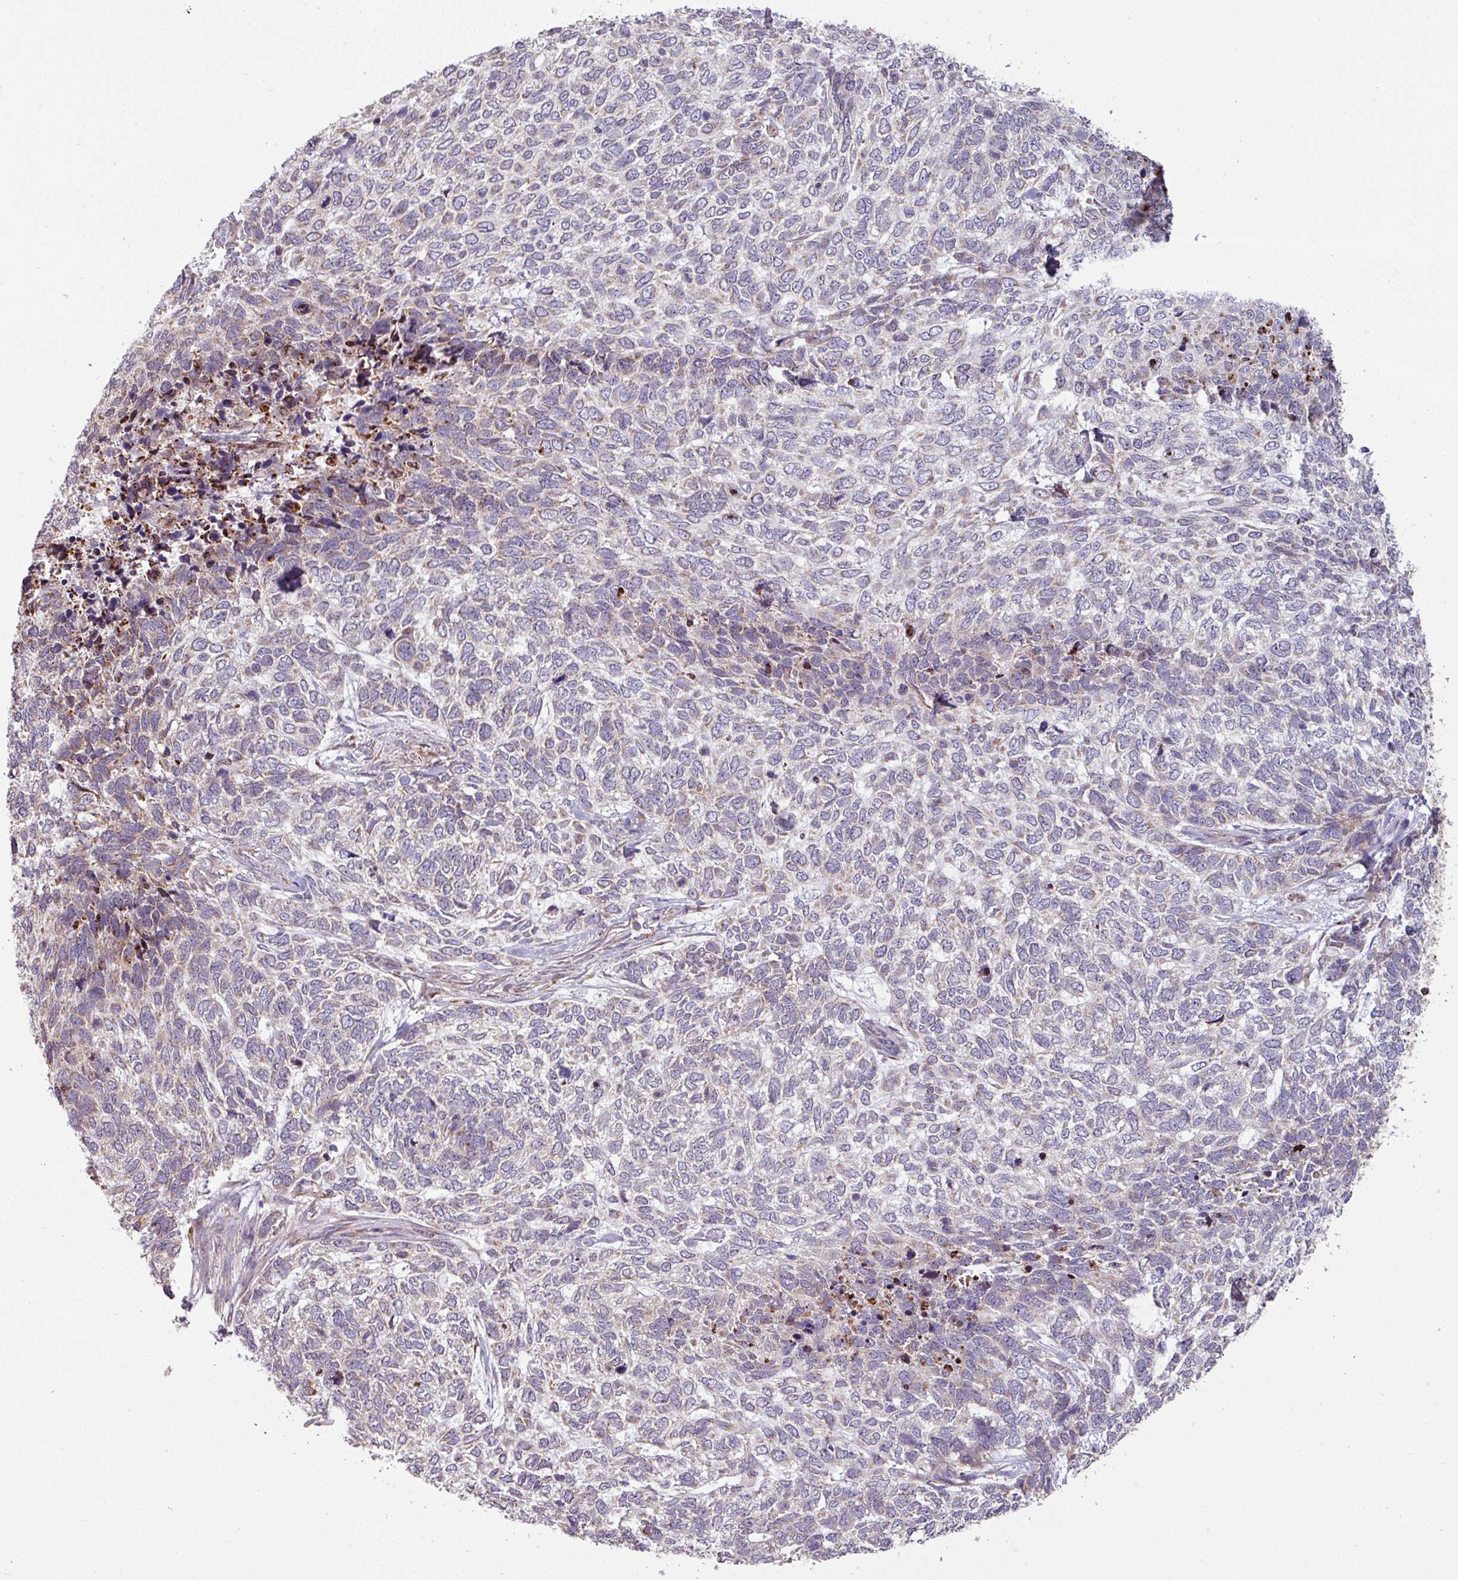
{"staining": {"intensity": "negative", "quantity": "none", "location": "none"}, "tissue": "skin cancer", "cell_type": "Tumor cells", "image_type": "cancer", "snomed": [{"axis": "morphology", "description": "Basal cell carcinoma"}, {"axis": "topography", "description": "Skin"}], "caption": "This is an immunohistochemistry (IHC) histopathology image of skin basal cell carcinoma. There is no expression in tumor cells.", "gene": "MAGT1", "patient": {"sex": "female", "age": 65}}